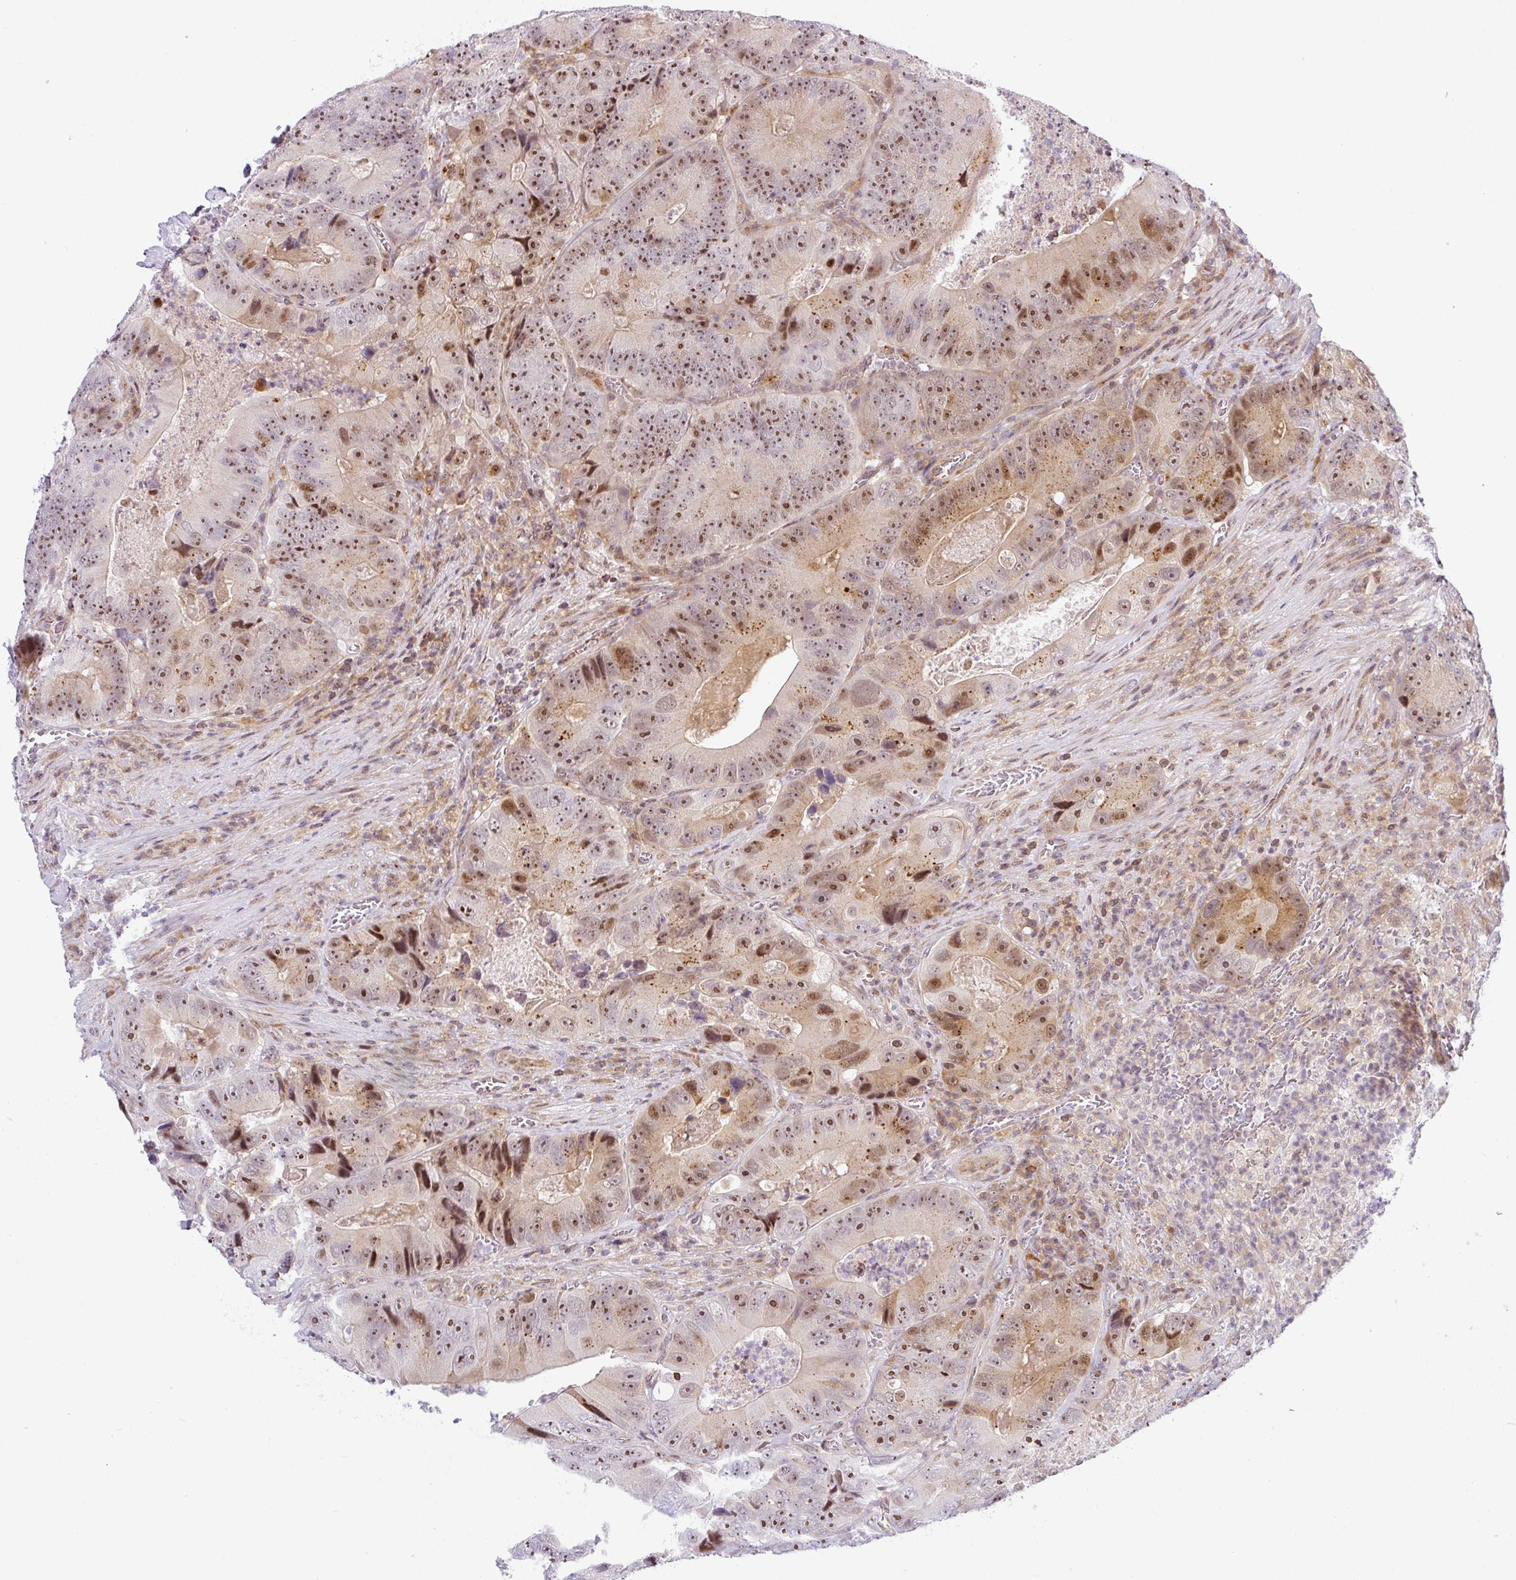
{"staining": {"intensity": "moderate", "quantity": ">75%", "location": "cytoplasmic/membranous,nuclear"}, "tissue": "colorectal cancer", "cell_type": "Tumor cells", "image_type": "cancer", "snomed": [{"axis": "morphology", "description": "Adenocarcinoma, NOS"}, {"axis": "topography", "description": "Colon"}], "caption": "A high-resolution micrograph shows immunohistochemistry (IHC) staining of adenocarcinoma (colorectal), which shows moderate cytoplasmic/membranous and nuclear staining in about >75% of tumor cells. The staining was performed using DAB, with brown indicating positive protein expression. Nuclei are stained blue with hematoxylin.", "gene": "NDUFB2", "patient": {"sex": "female", "age": 86}}